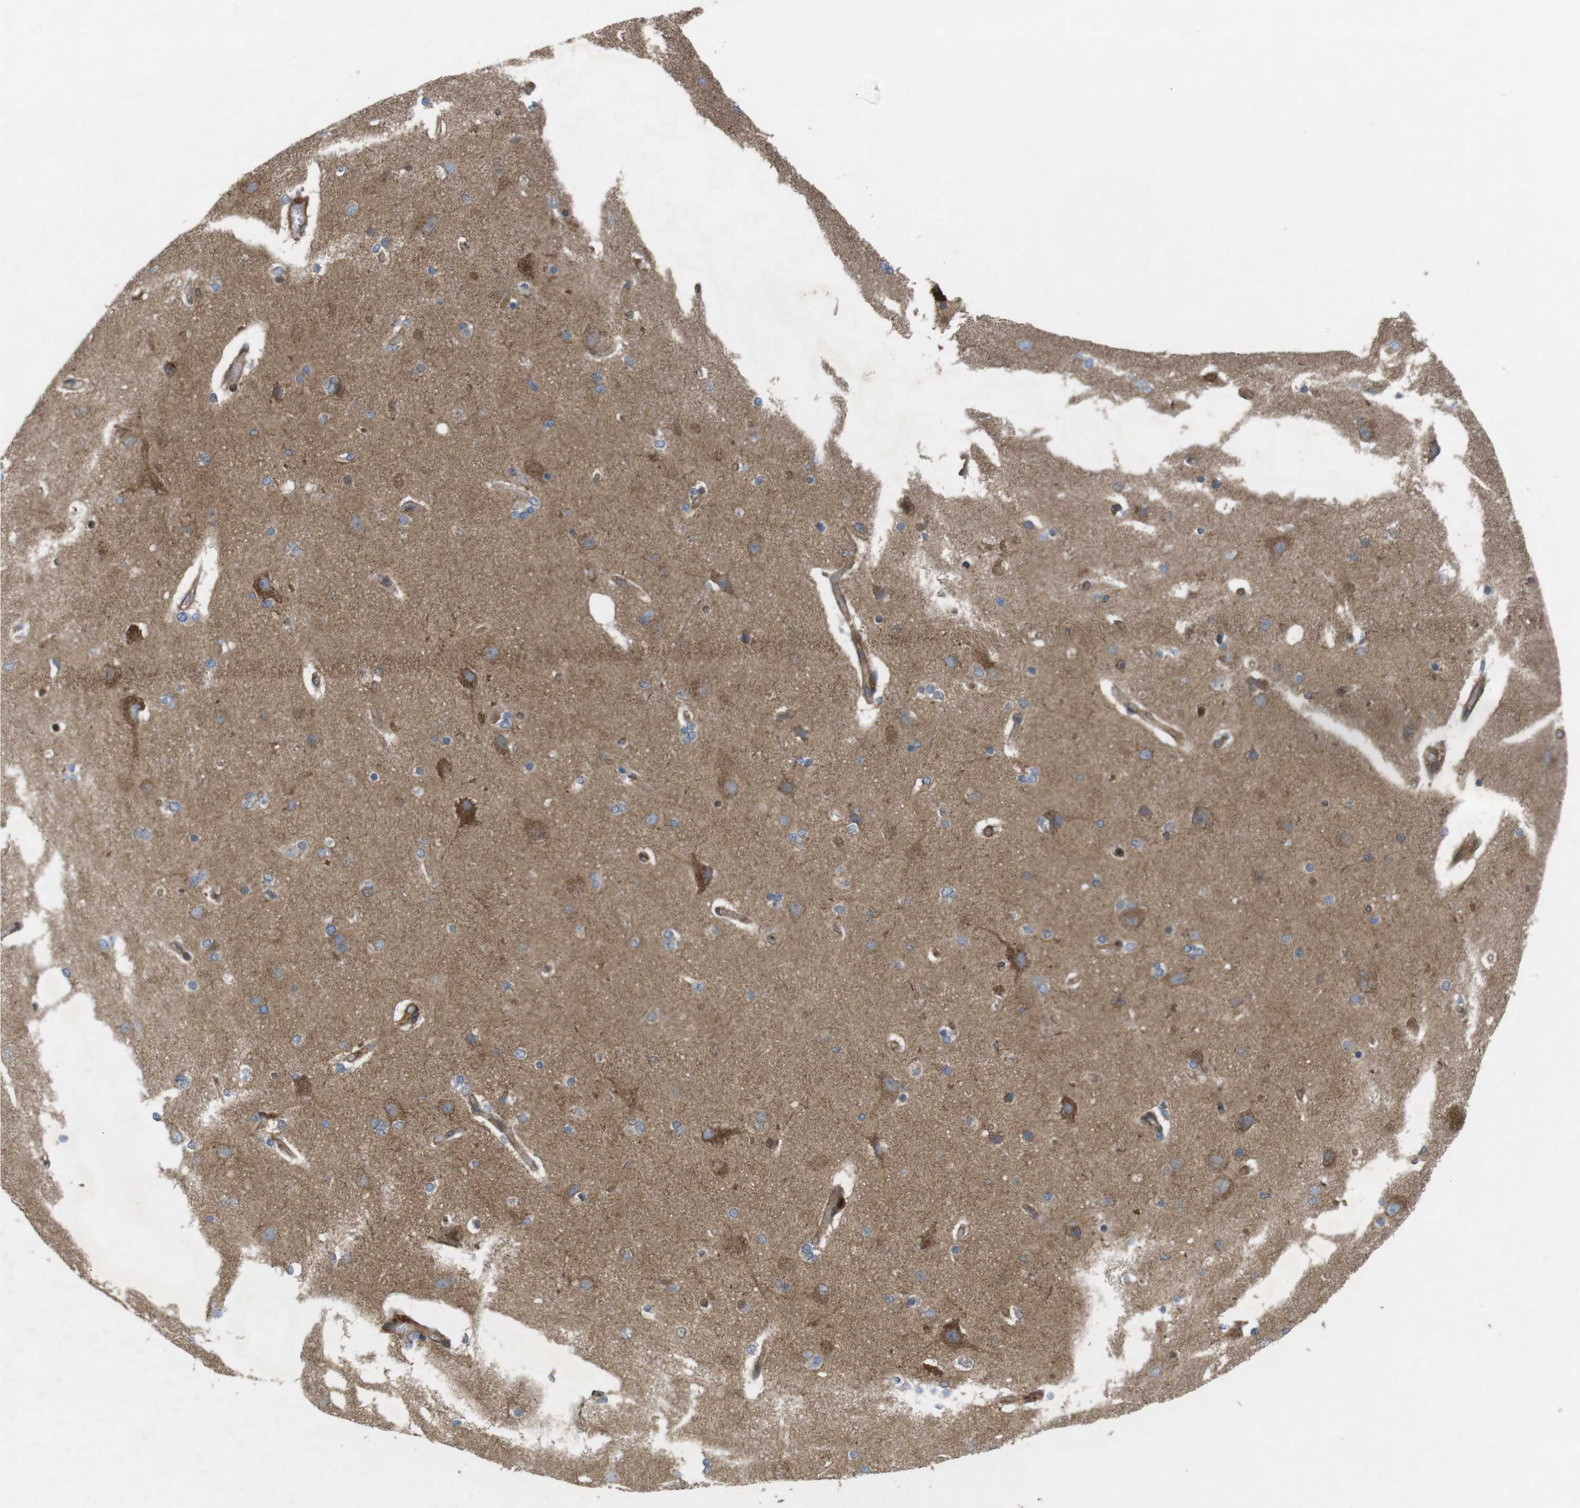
{"staining": {"intensity": "moderate", "quantity": ">75%", "location": "cytoplasmic/membranous"}, "tissue": "cerebral cortex", "cell_type": "Endothelial cells", "image_type": "normal", "snomed": [{"axis": "morphology", "description": "Normal tissue, NOS"}, {"axis": "topography", "description": "Cerebral cortex"}], "caption": "Endothelial cells demonstrate medium levels of moderate cytoplasmic/membranous staining in approximately >75% of cells in benign cerebral cortex. The protein is stained brown, and the nuclei are stained in blue (DAB IHC with brightfield microscopy, high magnification).", "gene": "DDAH2", "patient": {"sex": "female", "age": 54}}